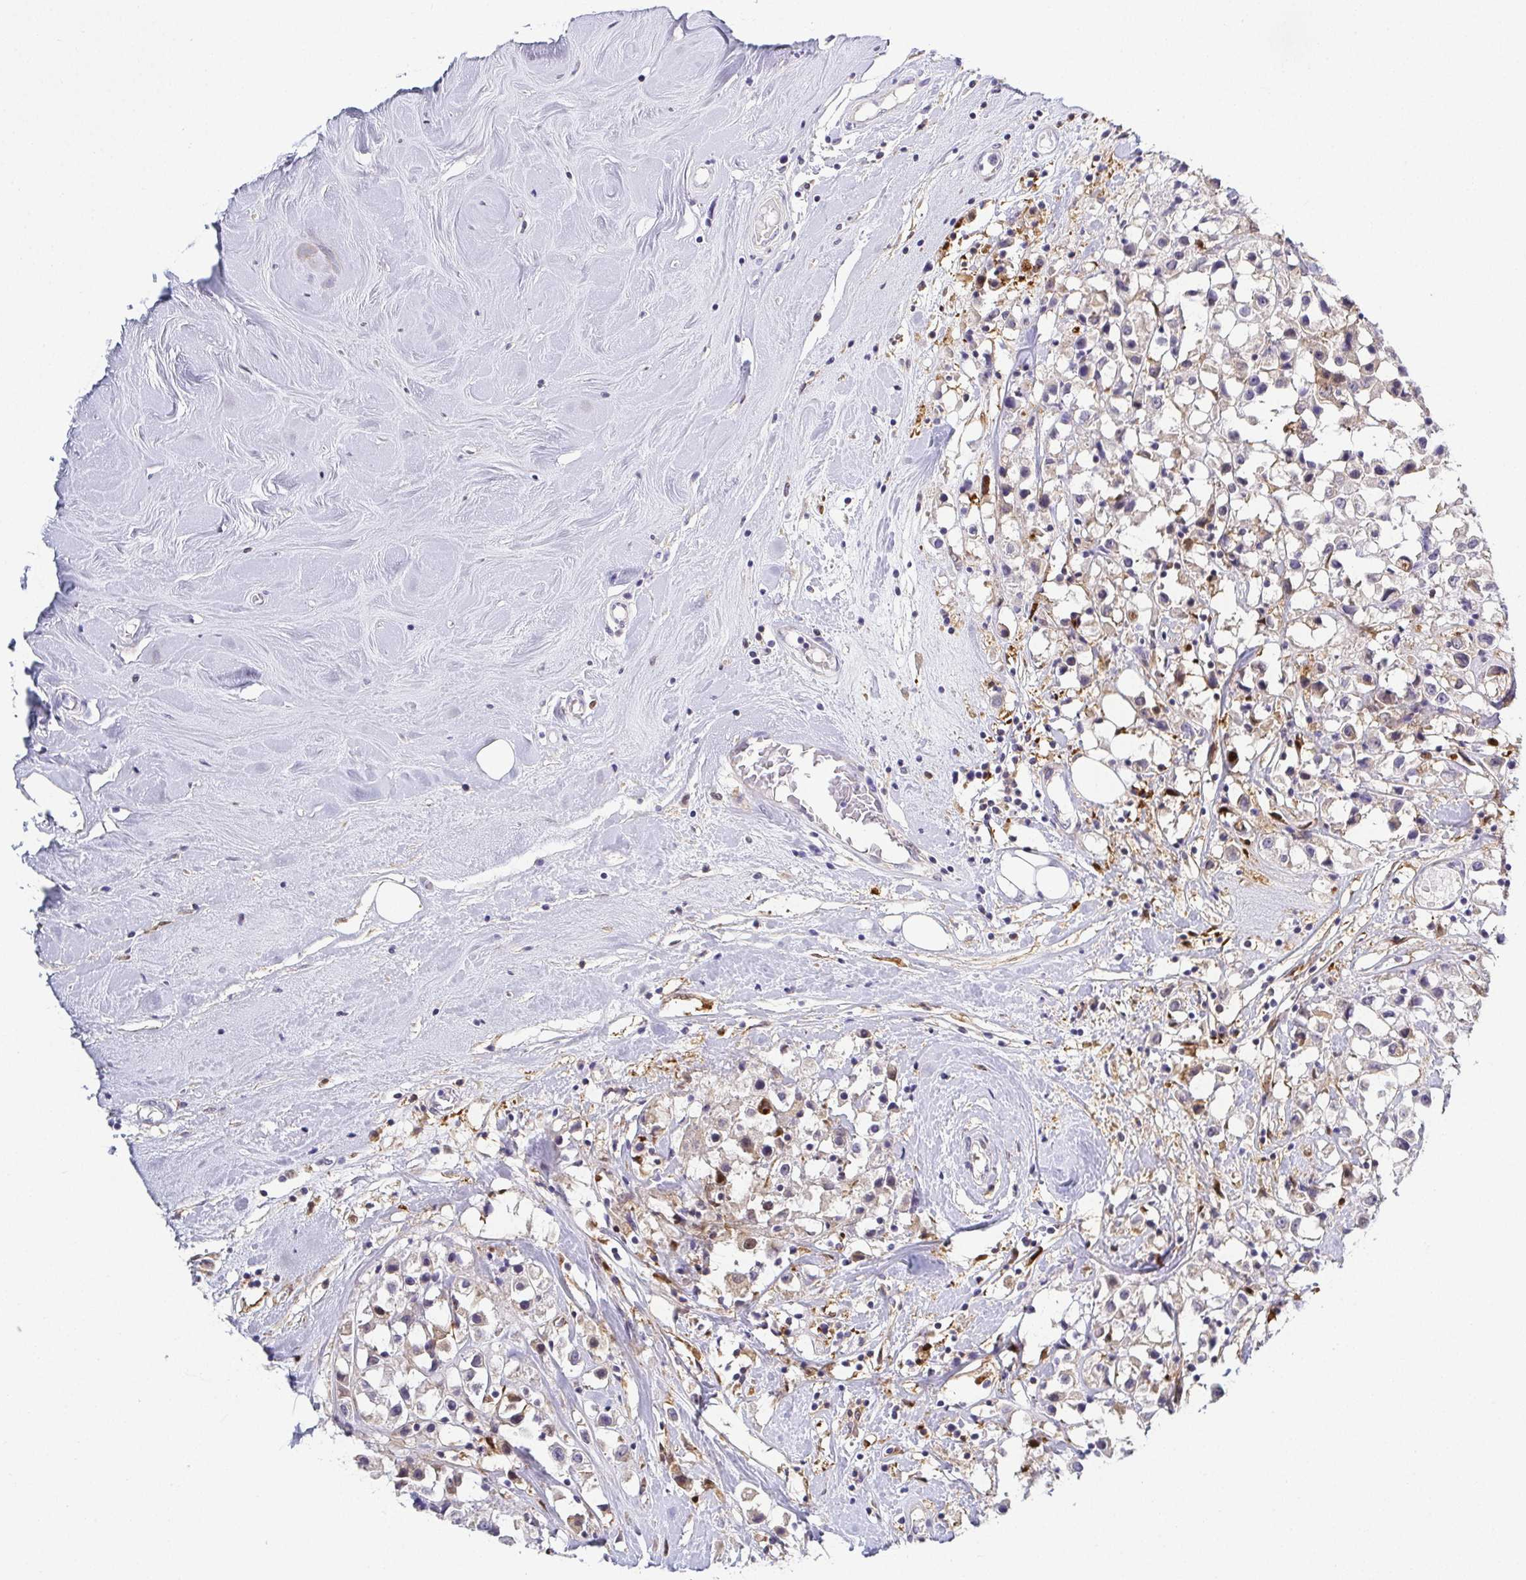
{"staining": {"intensity": "moderate", "quantity": "<25%", "location": "cytoplasmic/membranous,nuclear"}, "tissue": "breast cancer", "cell_type": "Tumor cells", "image_type": "cancer", "snomed": [{"axis": "morphology", "description": "Duct carcinoma"}, {"axis": "topography", "description": "Breast"}], "caption": "IHC of human infiltrating ductal carcinoma (breast) demonstrates low levels of moderate cytoplasmic/membranous and nuclear staining in approximately <25% of tumor cells. The protein of interest is shown in brown color, while the nuclei are stained blue.", "gene": "RNASE7", "patient": {"sex": "female", "age": 61}}